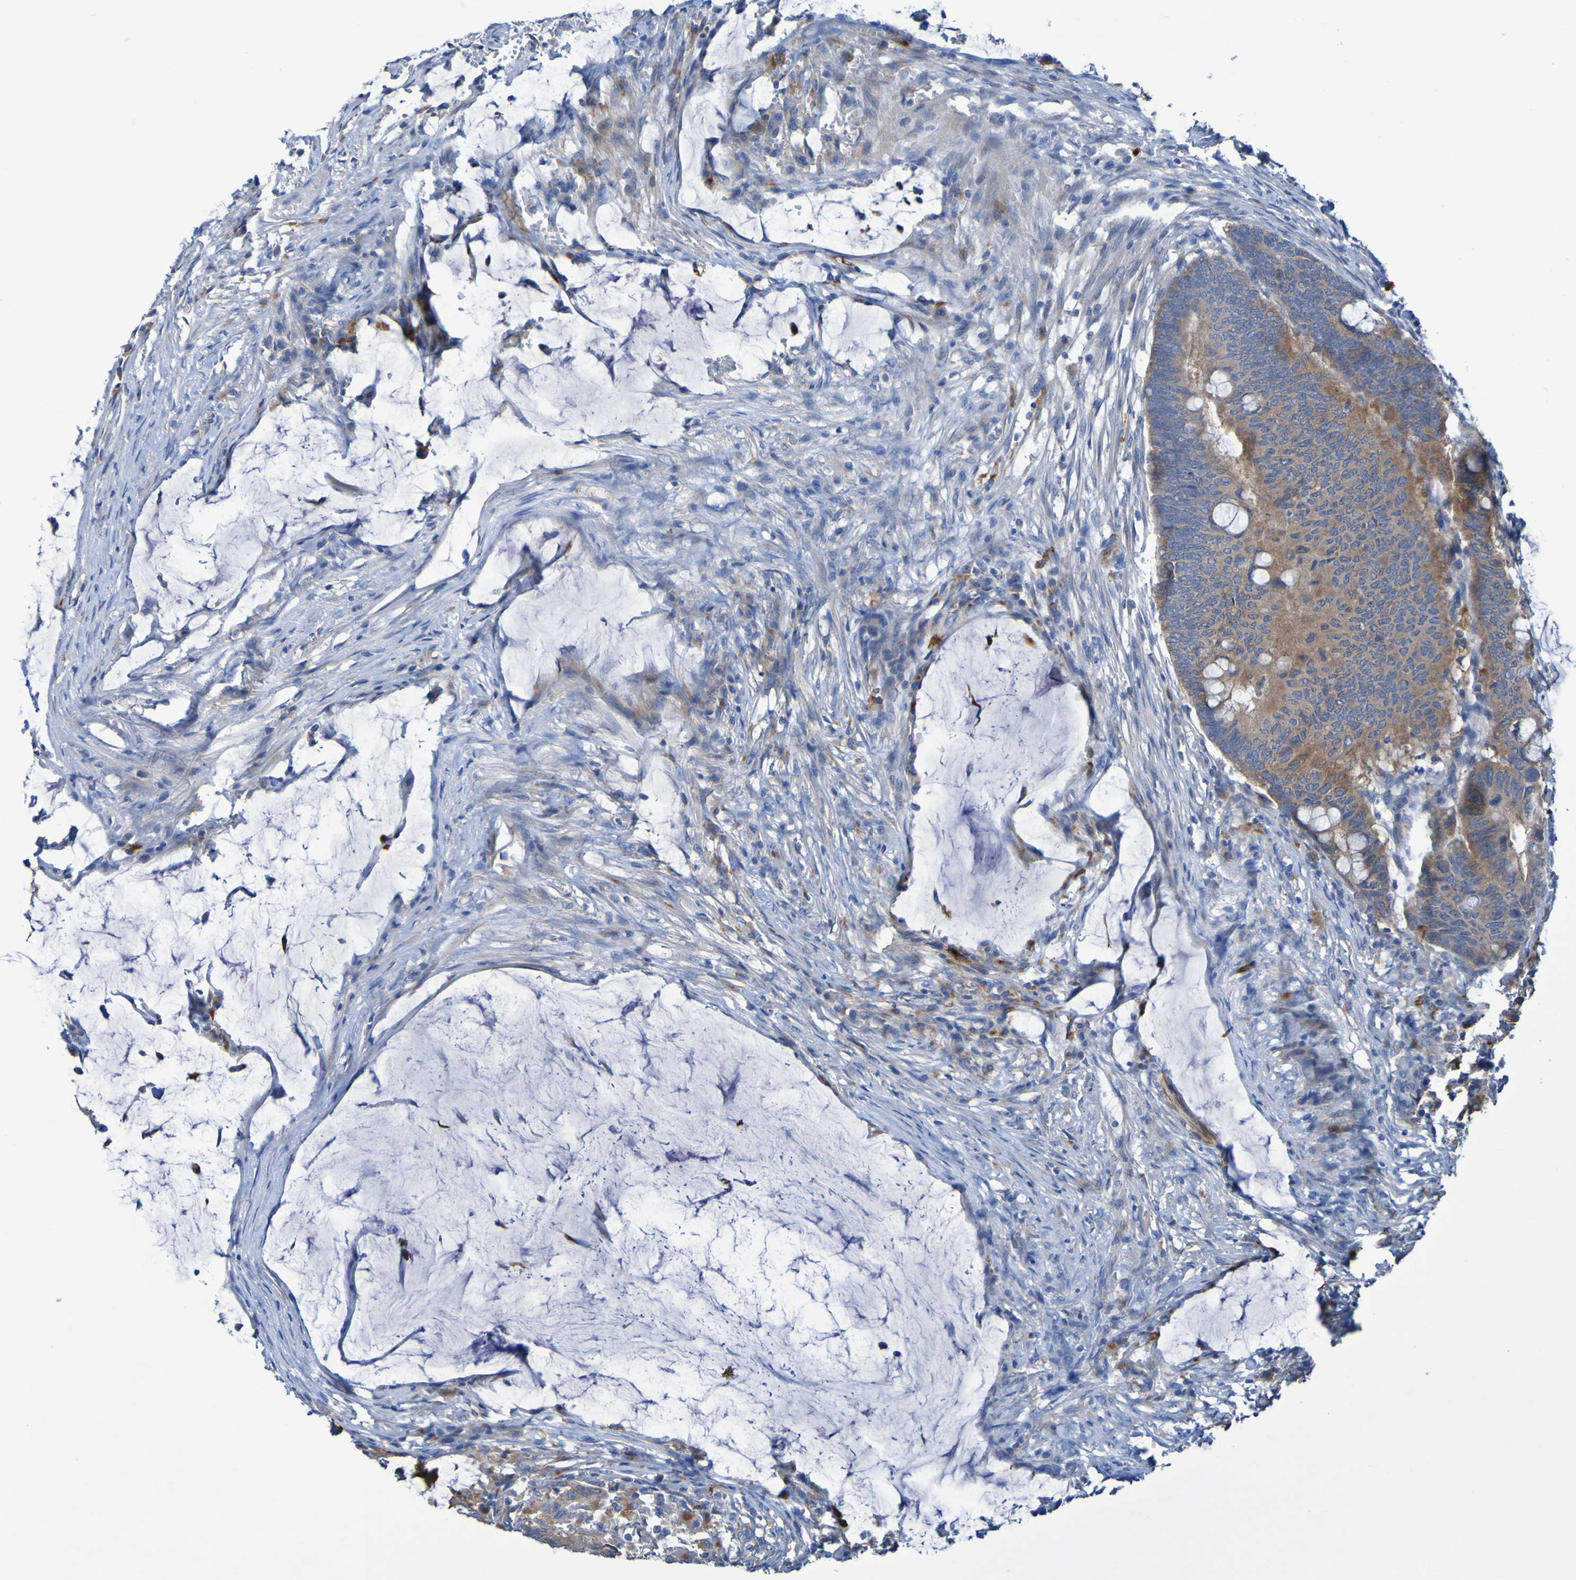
{"staining": {"intensity": "moderate", "quantity": "25%-75%", "location": "cytoplasmic/membranous"}, "tissue": "colorectal cancer", "cell_type": "Tumor cells", "image_type": "cancer", "snomed": [{"axis": "morphology", "description": "Normal tissue, NOS"}, {"axis": "morphology", "description": "Adenocarcinoma, NOS"}, {"axis": "topography", "description": "Rectum"}, {"axis": "topography", "description": "Peripheral nerve tissue"}], "caption": "Brown immunohistochemical staining in colorectal cancer demonstrates moderate cytoplasmic/membranous expression in about 25%-75% of tumor cells. (Brightfield microscopy of DAB IHC at high magnification).", "gene": "ARHGEF16", "patient": {"sex": "male", "age": 92}}